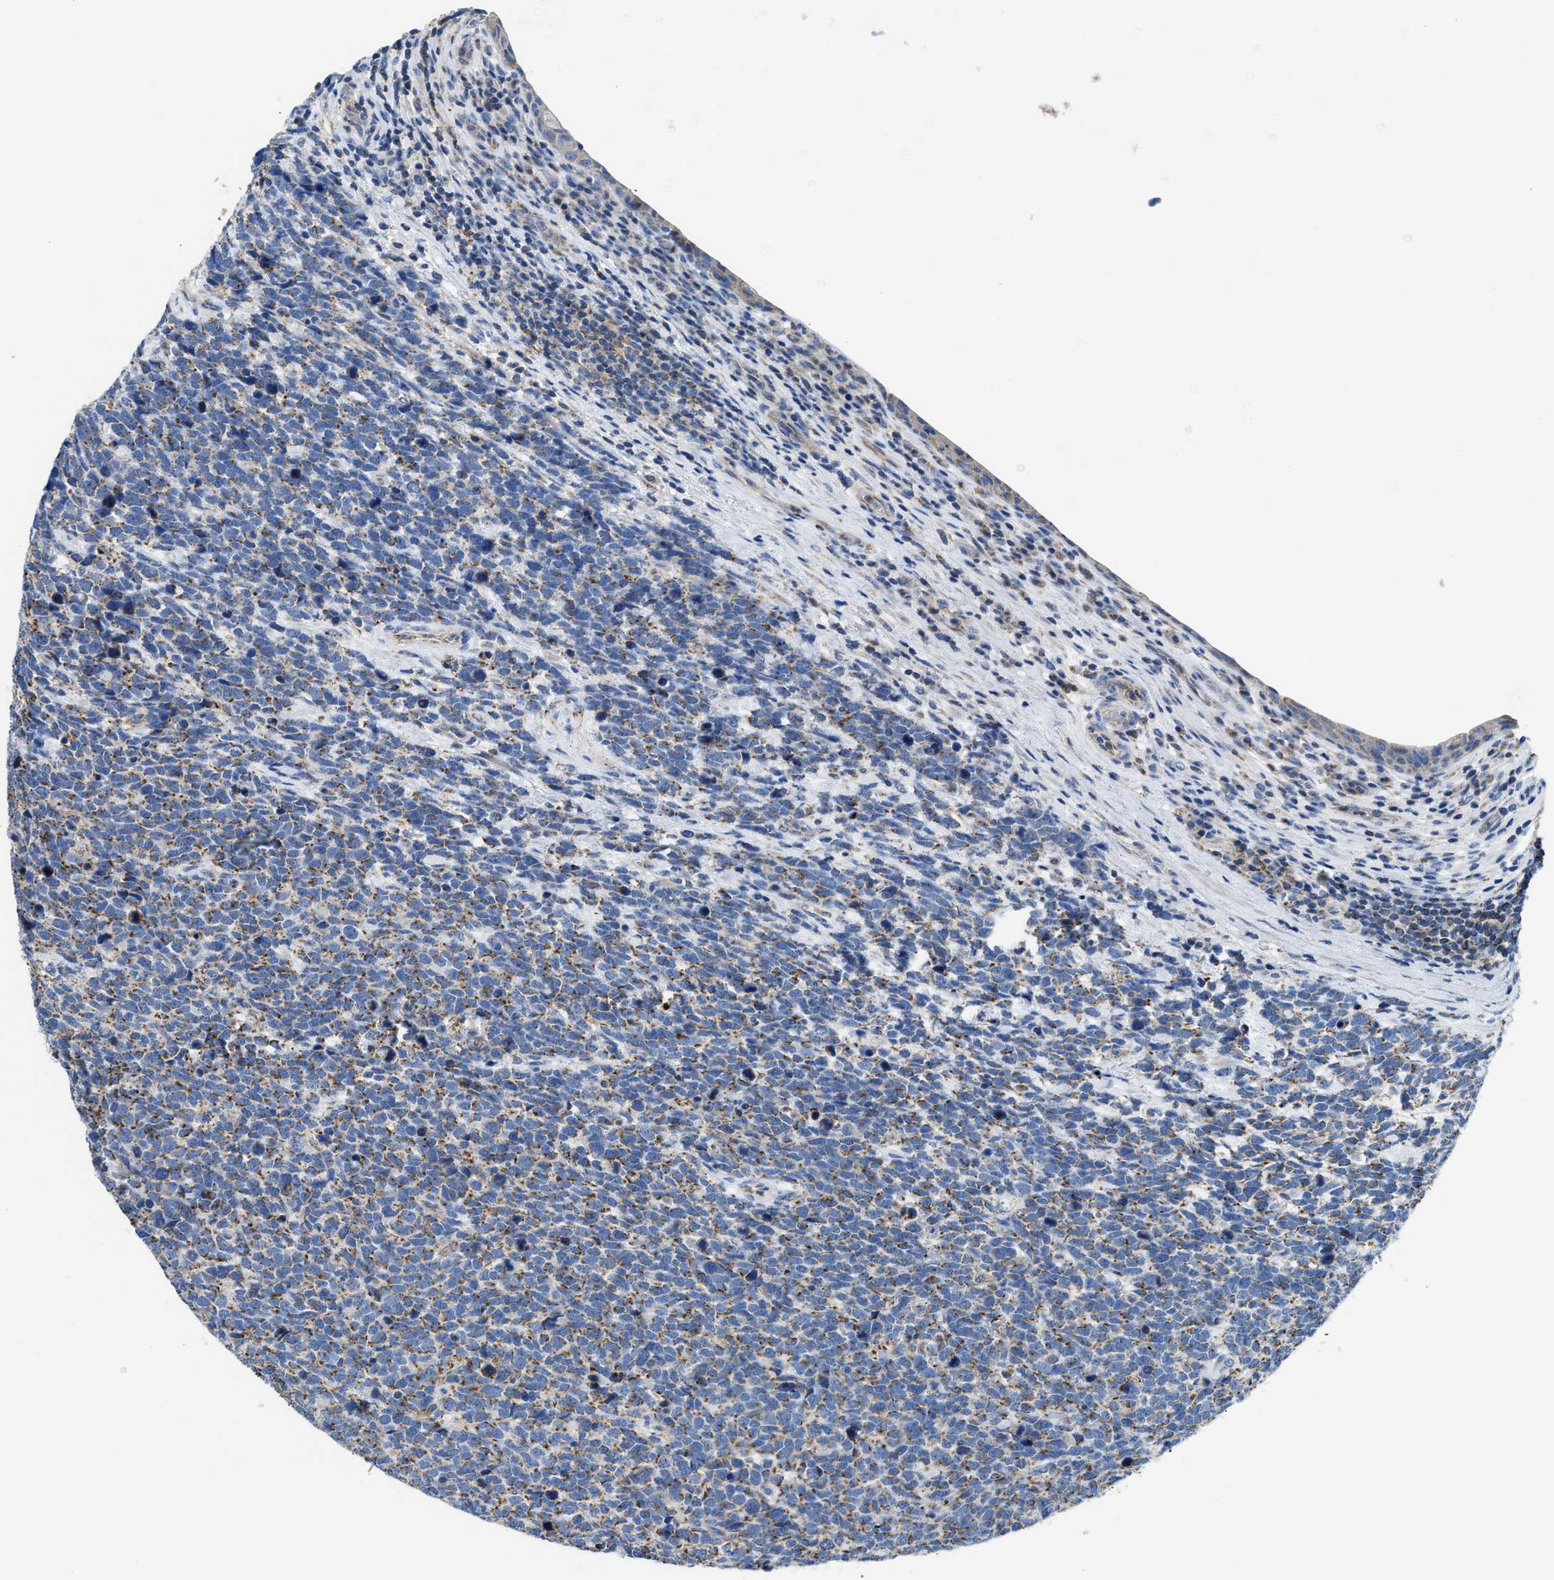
{"staining": {"intensity": "moderate", "quantity": "25%-75%", "location": "cytoplasmic/membranous"}, "tissue": "urothelial cancer", "cell_type": "Tumor cells", "image_type": "cancer", "snomed": [{"axis": "morphology", "description": "Urothelial carcinoma, High grade"}, {"axis": "topography", "description": "Urinary bladder"}], "caption": "An IHC micrograph of tumor tissue is shown. Protein staining in brown shows moderate cytoplasmic/membranous positivity in urothelial cancer within tumor cells.", "gene": "SLC25A13", "patient": {"sex": "female", "age": 82}}